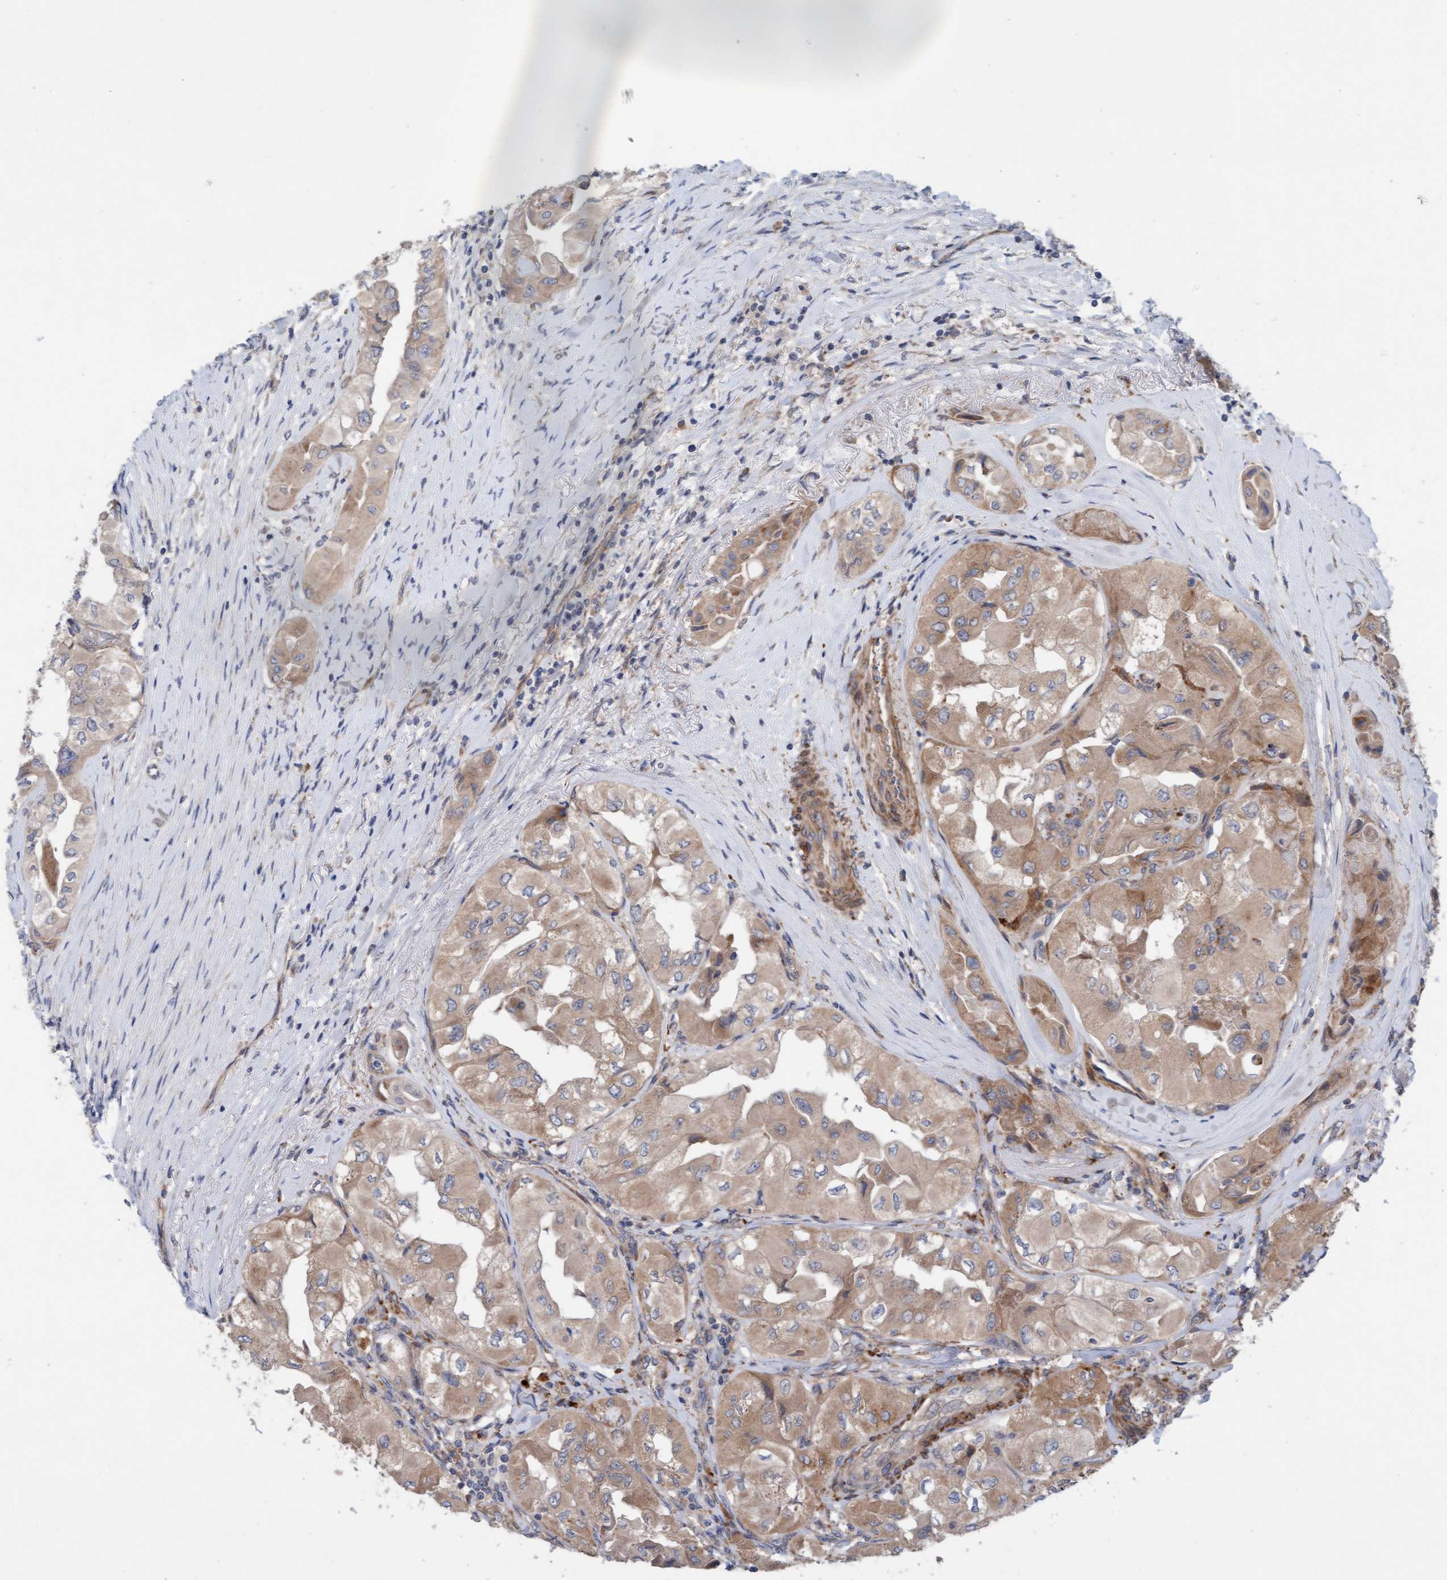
{"staining": {"intensity": "moderate", "quantity": ">75%", "location": "cytoplasmic/membranous"}, "tissue": "thyroid cancer", "cell_type": "Tumor cells", "image_type": "cancer", "snomed": [{"axis": "morphology", "description": "Papillary adenocarcinoma, NOS"}, {"axis": "topography", "description": "Thyroid gland"}], "caption": "IHC of papillary adenocarcinoma (thyroid) demonstrates medium levels of moderate cytoplasmic/membranous expression in about >75% of tumor cells. The staining is performed using DAB brown chromogen to label protein expression. The nuclei are counter-stained blue using hematoxylin.", "gene": "CDK5RAP3", "patient": {"sex": "female", "age": 59}}